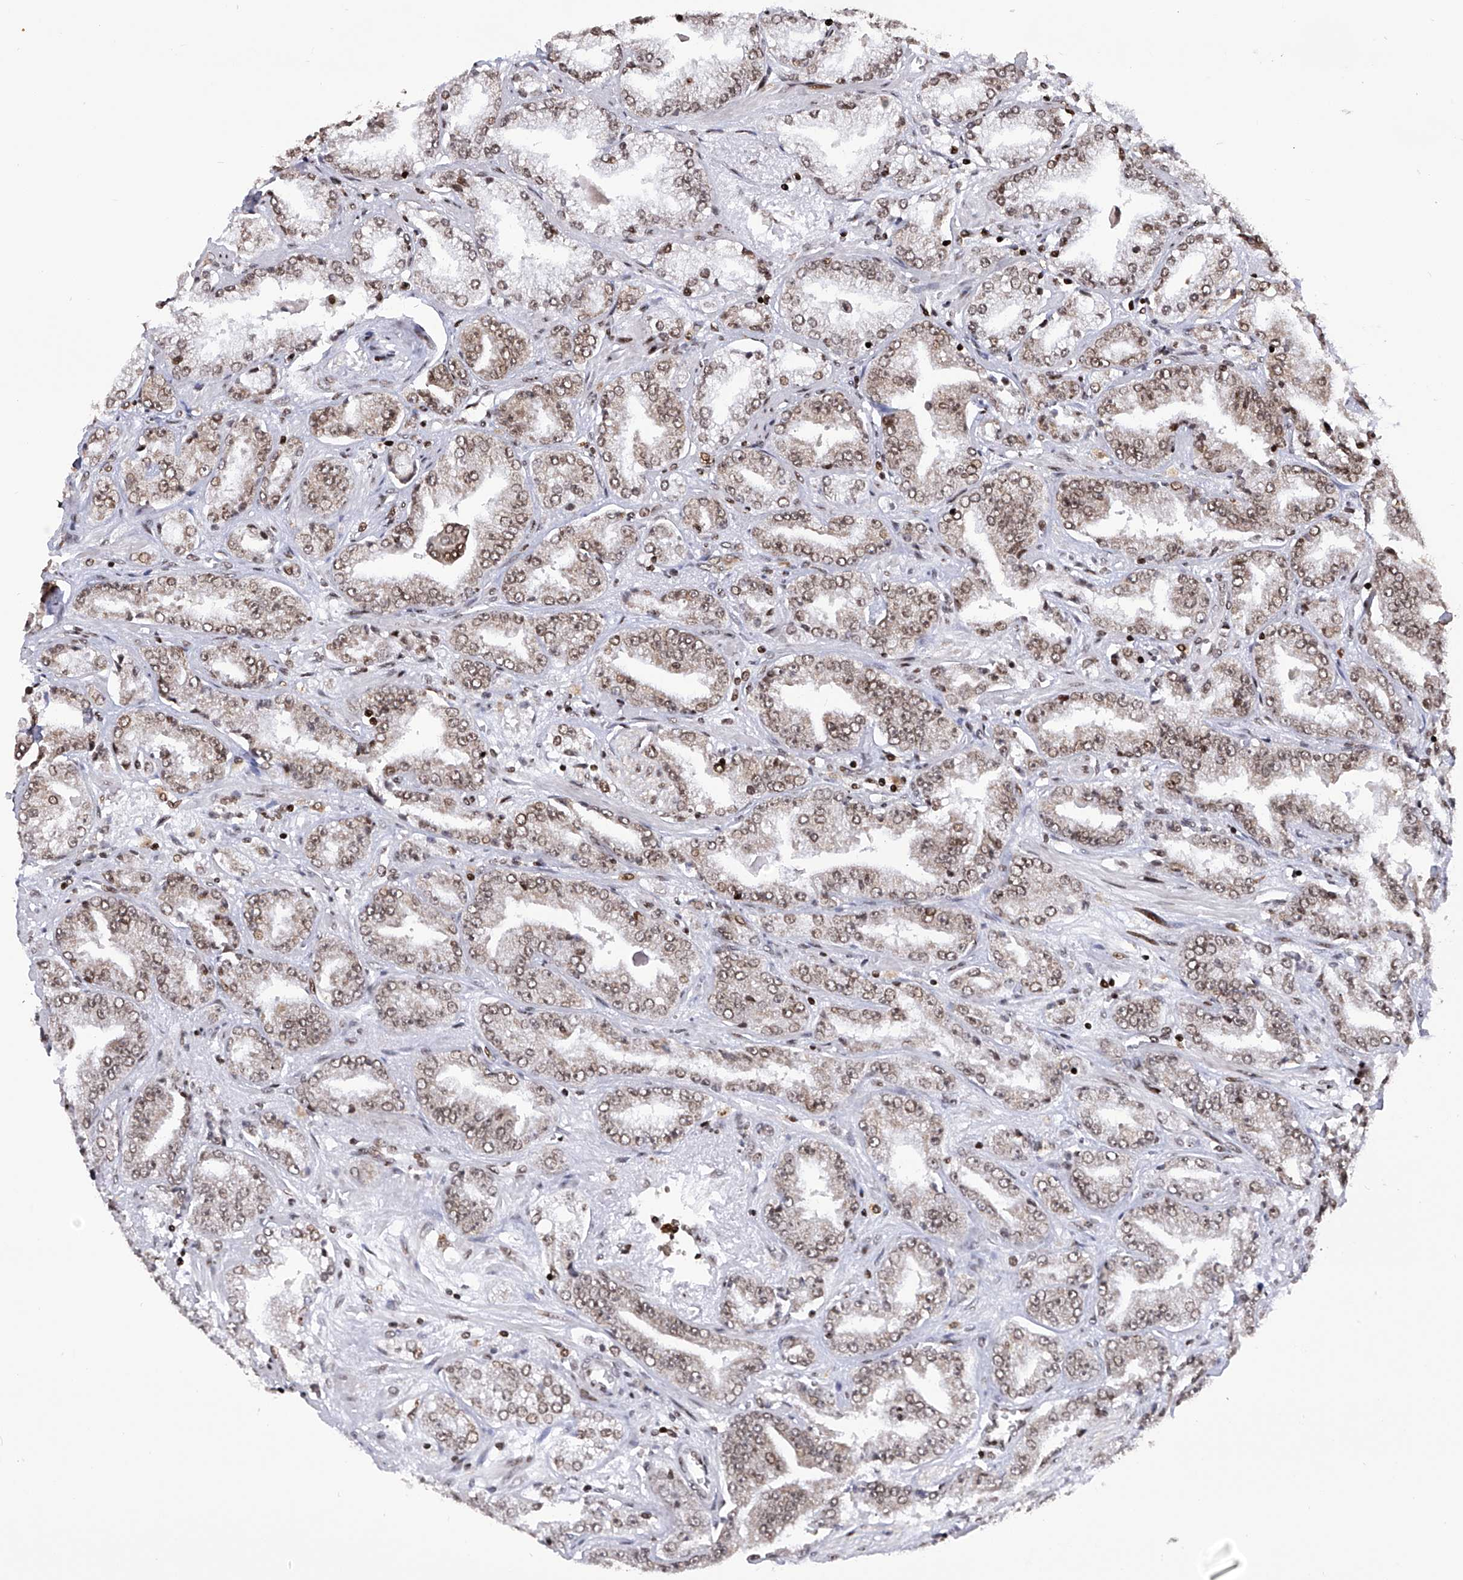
{"staining": {"intensity": "weak", "quantity": ">75%", "location": "nuclear"}, "tissue": "prostate cancer", "cell_type": "Tumor cells", "image_type": "cancer", "snomed": [{"axis": "morphology", "description": "Adenocarcinoma, High grade"}, {"axis": "topography", "description": "Prostate"}], "caption": "An image showing weak nuclear staining in about >75% of tumor cells in prostate high-grade adenocarcinoma, as visualized by brown immunohistochemical staining.", "gene": "PAK1IP1", "patient": {"sex": "male", "age": 71}}